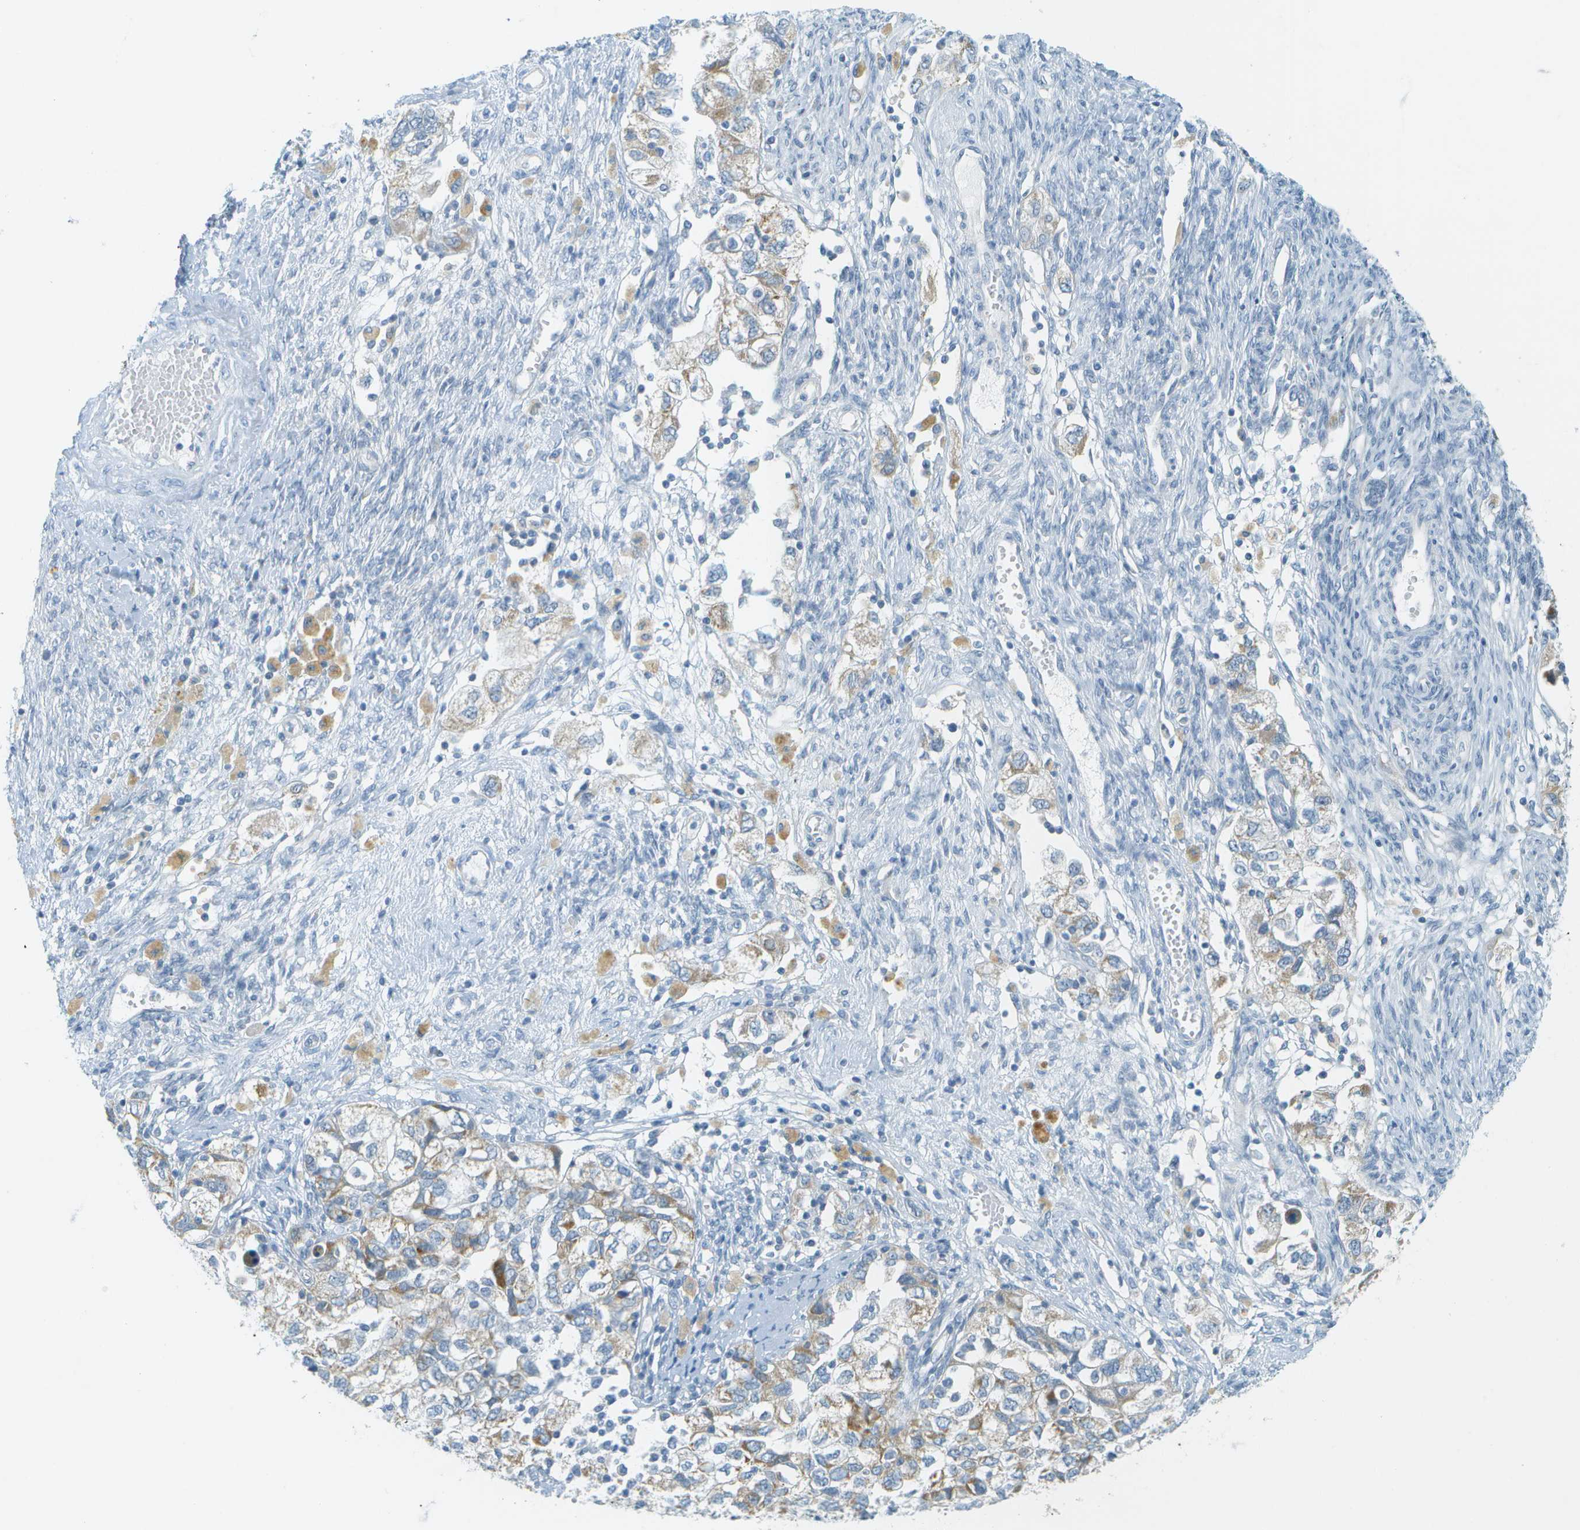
{"staining": {"intensity": "weak", "quantity": "25%-75%", "location": "cytoplasmic/membranous"}, "tissue": "ovarian cancer", "cell_type": "Tumor cells", "image_type": "cancer", "snomed": [{"axis": "morphology", "description": "Carcinoma, NOS"}, {"axis": "morphology", "description": "Cystadenocarcinoma, serous, NOS"}, {"axis": "topography", "description": "Ovary"}], "caption": "High-power microscopy captured an IHC micrograph of serous cystadenocarcinoma (ovarian), revealing weak cytoplasmic/membranous staining in approximately 25%-75% of tumor cells.", "gene": "SMYD5", "patient": {"sex": "female", "age": 69}}